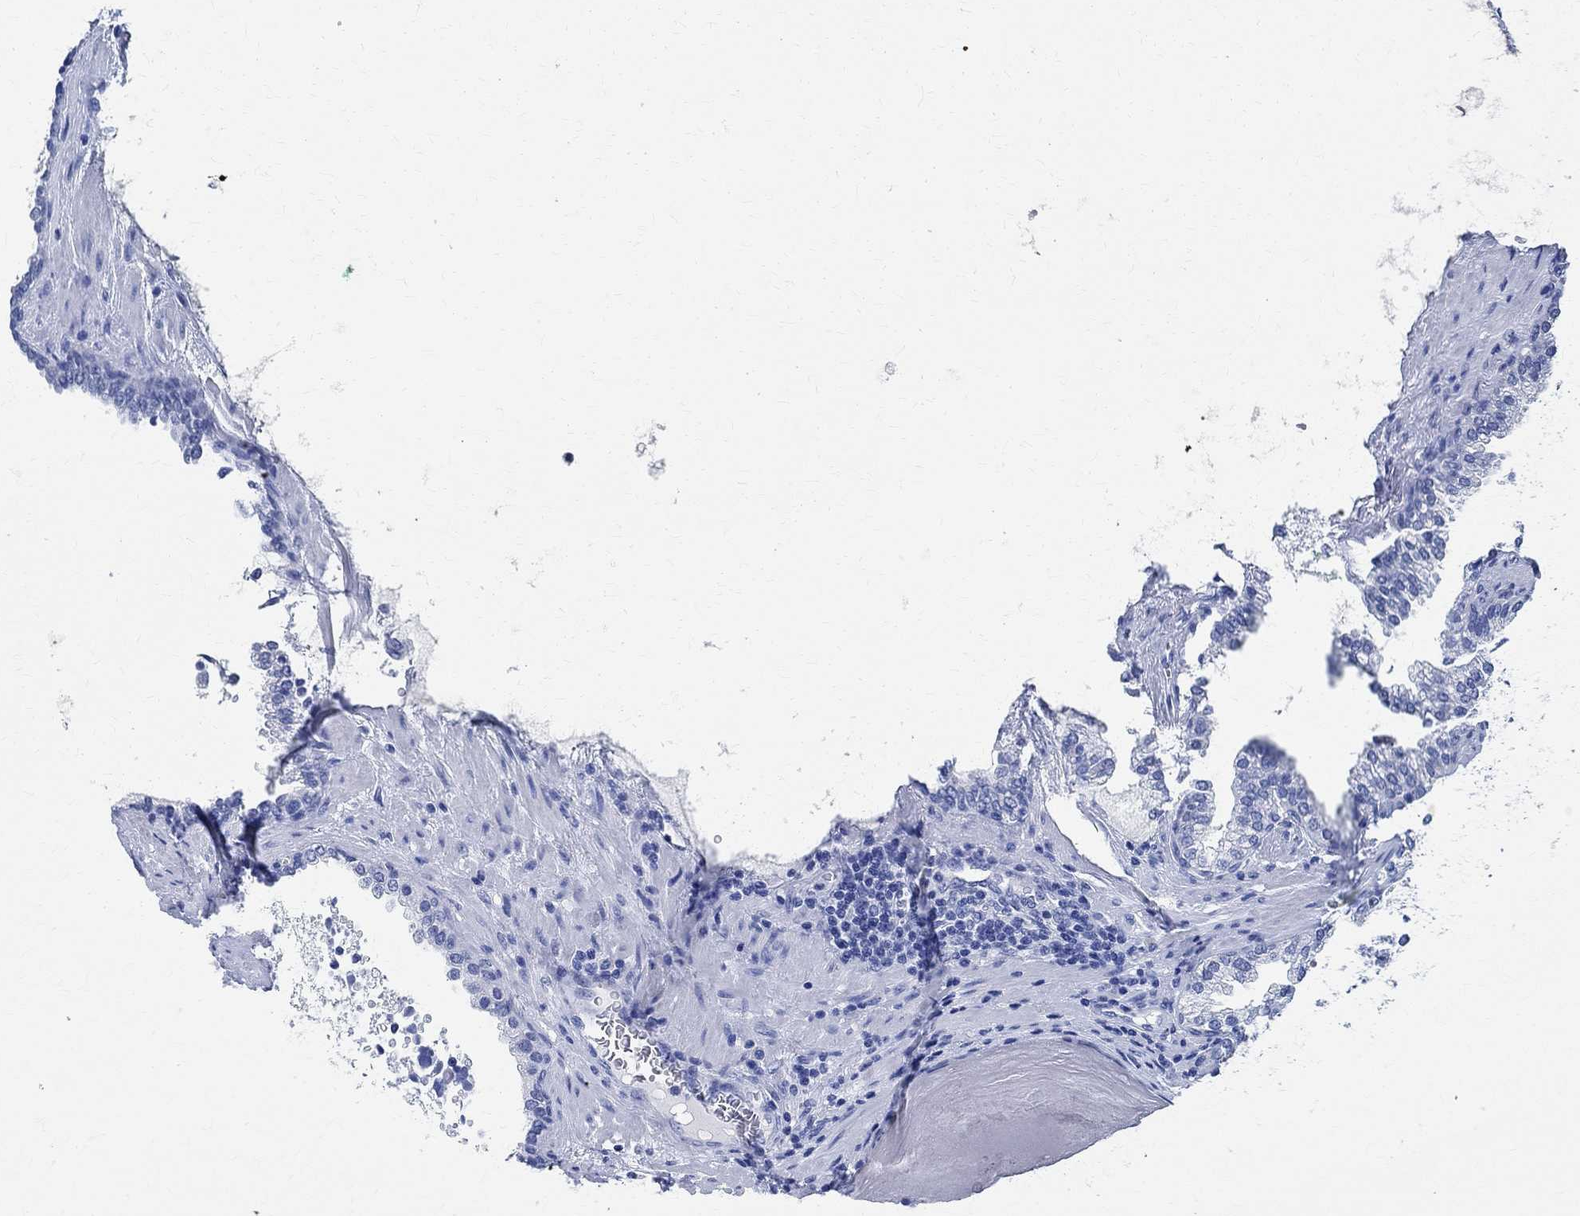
{"staining": {"intensity": "negative", "quantity": "none", "location": "none"}, "tissue": "prostate cancer", "cell_type": "Tumor cells", "image_type": "cancer", "snomed": [{"axis": "morphology", "description": "Adenocarcinoma, Low grade"}, {"axis": "topography", "description": "Prostate"}], "caption": "Prostate cancer (low-grade adenocarcinoma) stained for a protein using immunohistochemistry (IHC) exhibits no expression tumor cells.", "gene": "TMEM221", "patient": {"sex": "male", "age": 60}}